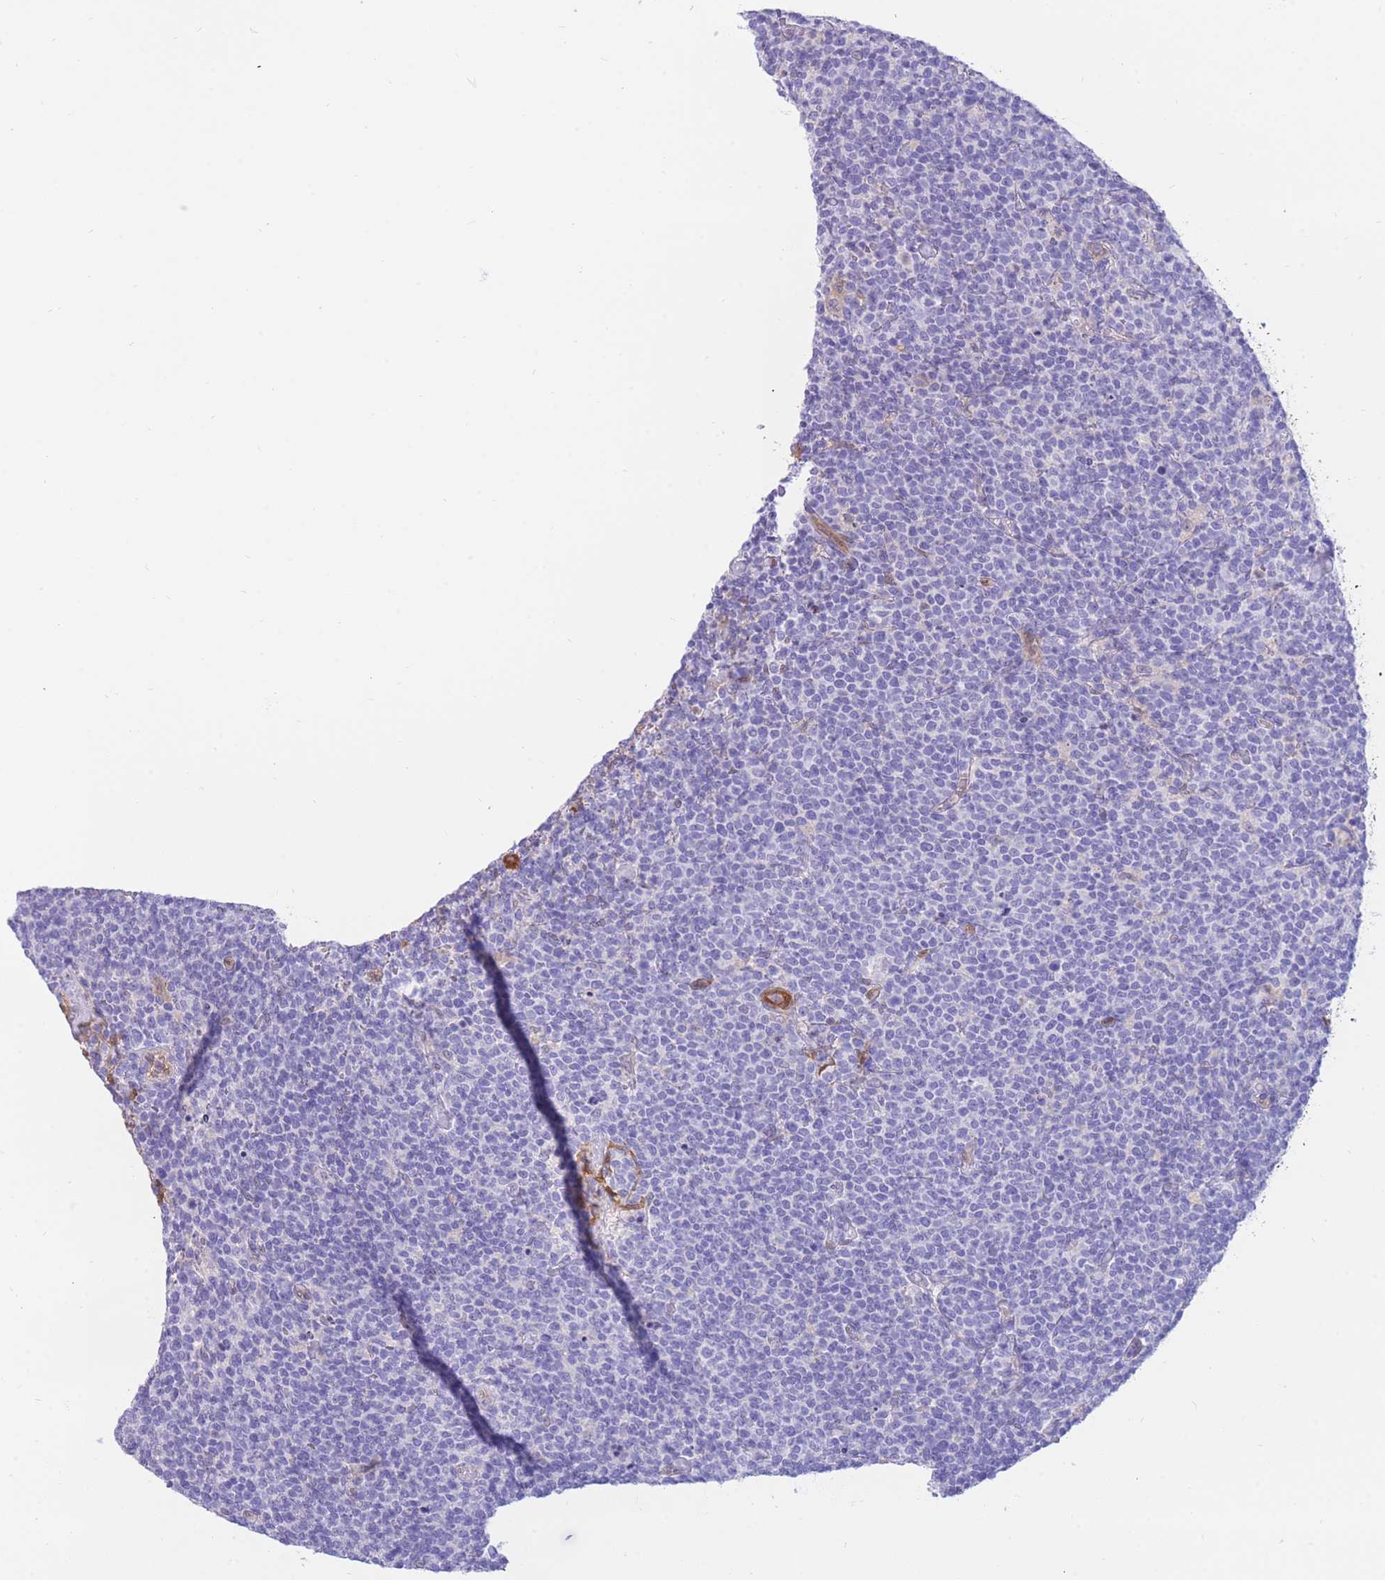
{"staining": {"intensity": "negative", "quantity": "none", "location": "none"}, "tissue": "lymphoma", "cell_type": "Tumor cells", "image_type": "cancer", "snomed": [{"axis": "morphology", "description": "Malignant lymphoma, non-Hodgkin's type, High grade"}, {"axis": "topography", "description": "Lymph node"}], "caption": "Lymphoma stained for a protein using immunohistochemistry (IHC) shows no staining tumor cells.", "gene": "SULT1A1", "patient": {"sex": "male", "age": 61}}